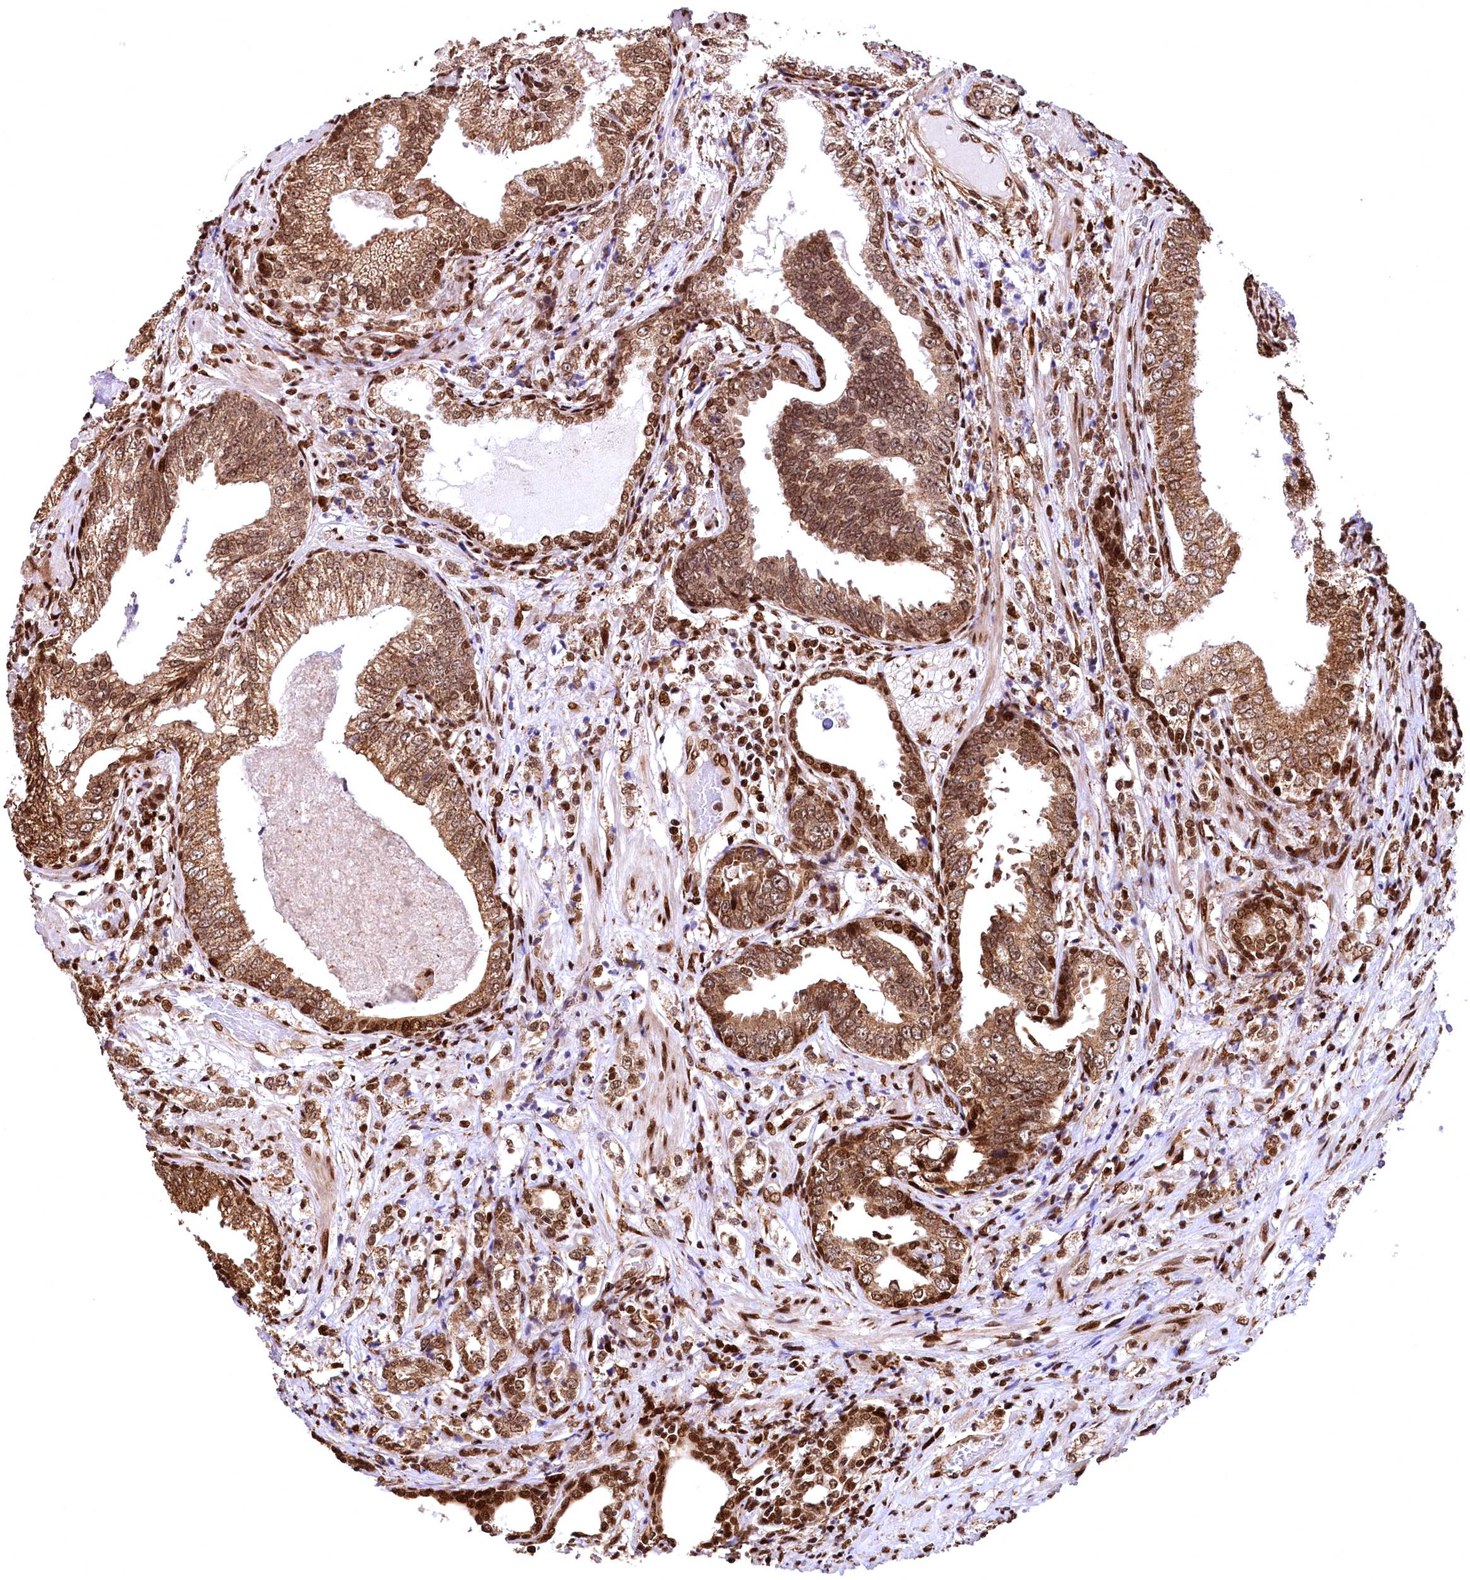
{"staining": {"intensity": "moderate", "quantity": ">75%", "location": "cytoplasmic/membranous,nuclear"}, "tissue": "prostate cancer", "cell_type": "Tumor cells", "image_type": "cancer", "snomed": [{"axis": "morphology", "description": "Adenocarcinoma, High grade"}, {"axis": "topography", "description": "Prostate"}], "caption": "The photomicrograph reveals immunohistochemical staining of prostate cancer (adenocarcinoma (high-grade)). There is moderate cytoplasmic/membranous and nuclear expression is identified in approximately >75% of tumor cells.", "gene": "PDS5B", "patient": {"sex": "male", "age": 69}}